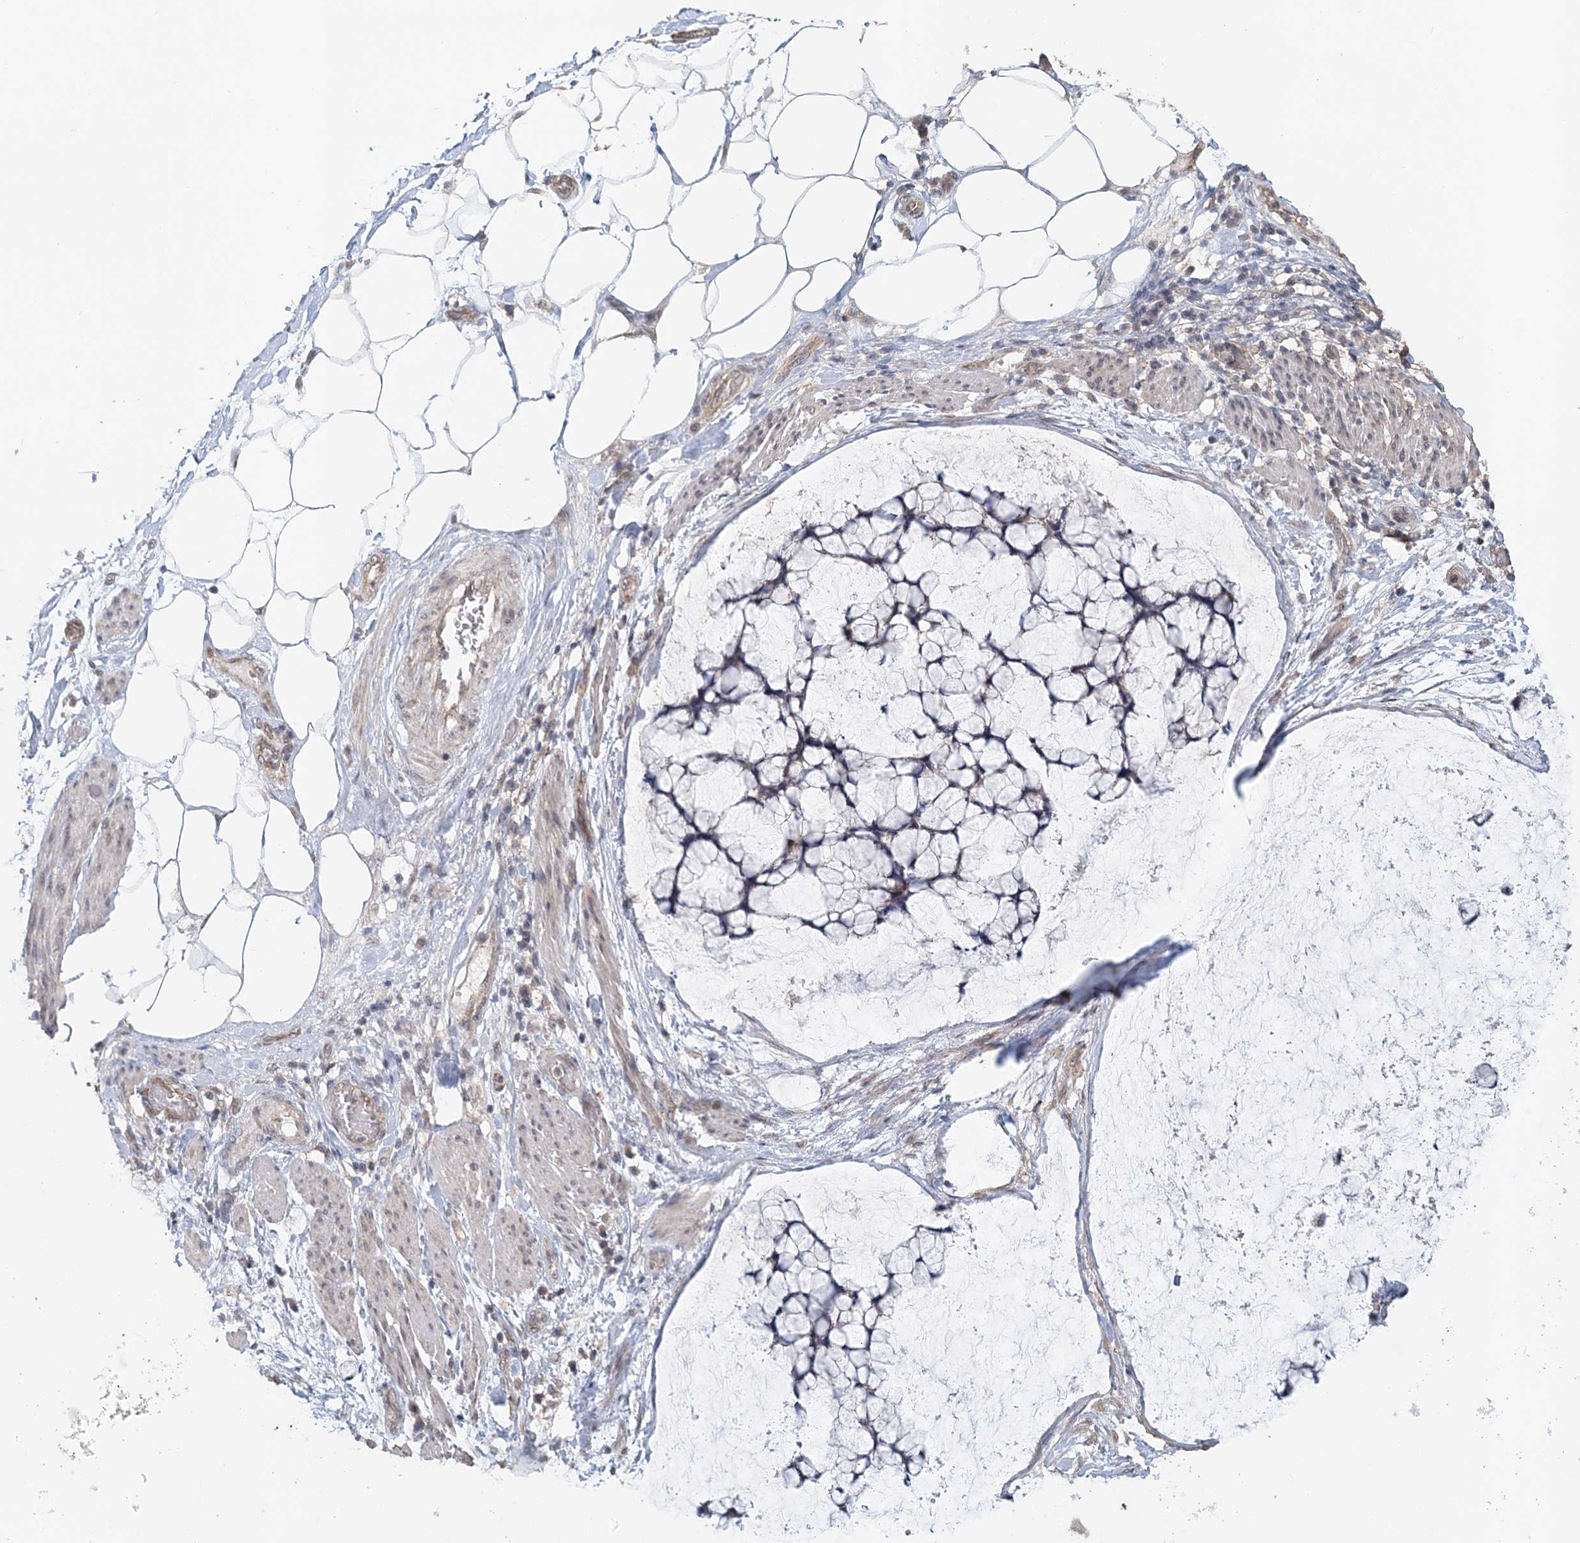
{"staining": {"intensity": "negative", "quantity": "none", "location": "none"}, "tissue": "ovarian cancer", "cell_type": "Tumor cells", "image_type": "cancer", "snomed": [{"axis": "morphology", "description": "Cystadenocarcinoma, mucinous, NOS"}, {"axis": "topography", "description": "Ovary"}], "caption": "A high-resolution histopathology image shows immunohistochemistry (IHC) staining of ovarian cancer, which reveals no significant expression in tumor cells.", "gene": "FBXO38", "patient": {"sex": "female", "age": 42}}